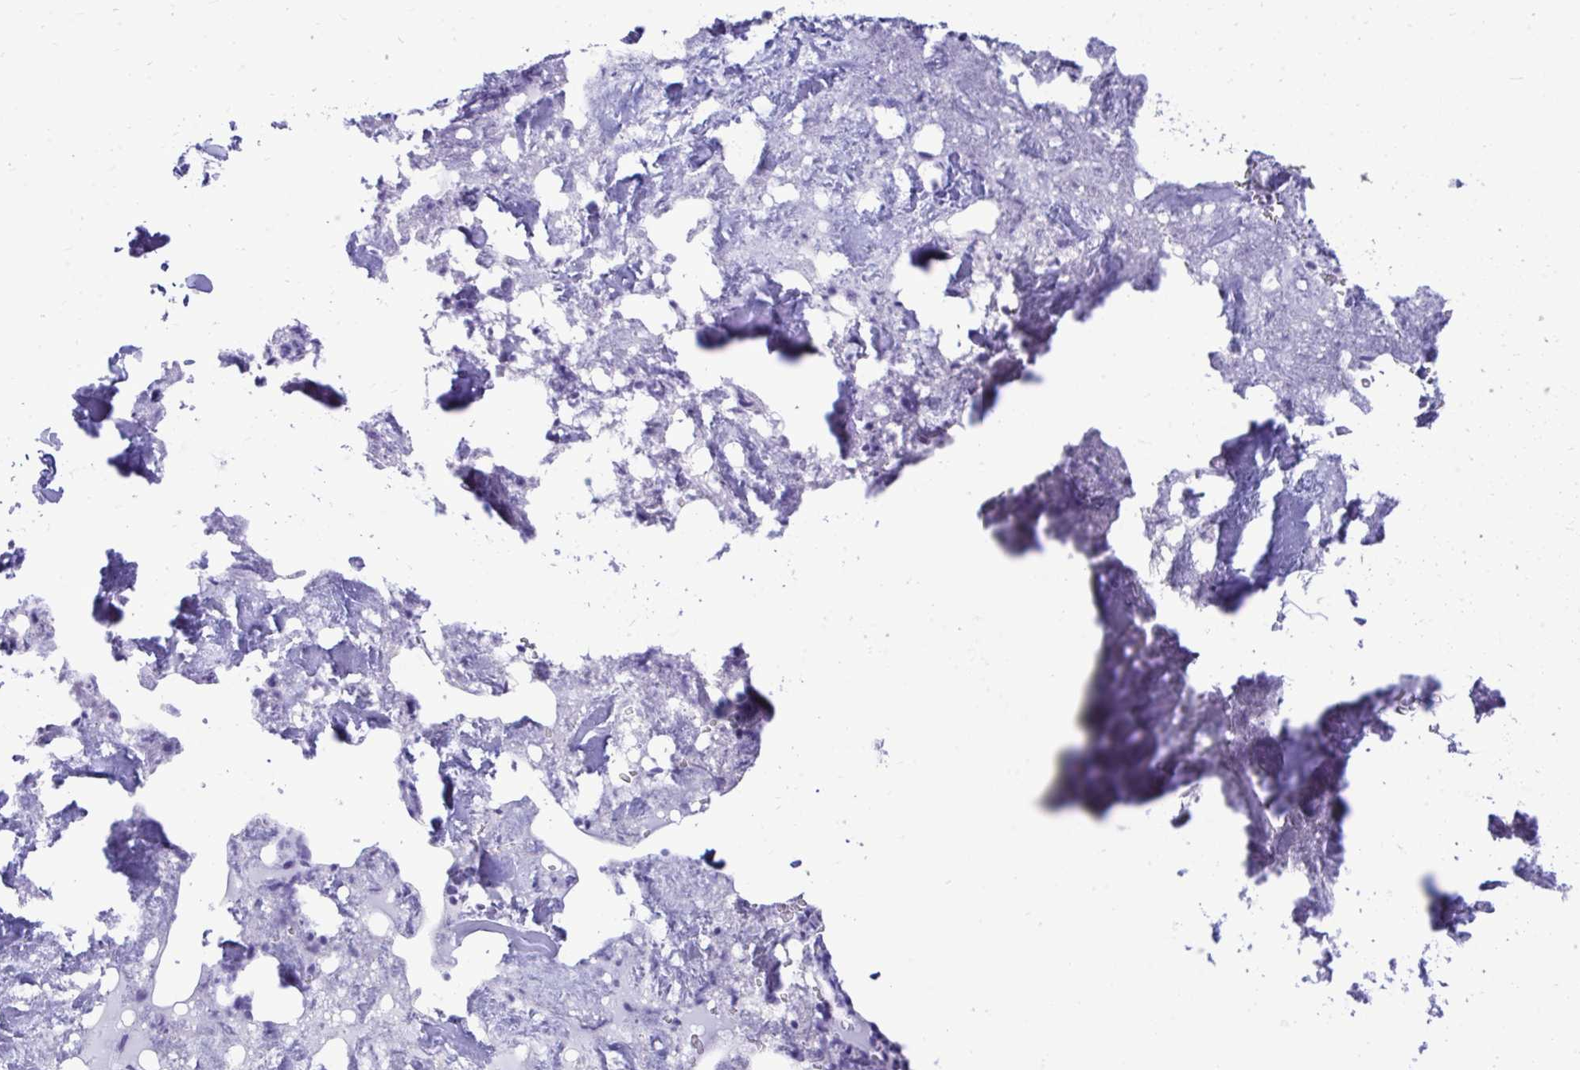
{"staining": {"intensity": "negative", "quantity": "none", "location": "none"}, "tissue": "bone marrow", "cell_type": "Hematopoietic cells", "image_type": "normal", "snomed": [{"axis": "morphology", "description": "Normal tissue, NOS"}, {"axis": "topography", "description": "Bone marrow"}], "caption": "This is a image of immunohistochemistry (IHC) staining of unremarkable bone marrow, which shows no expression in hematopoietic cells.", "gene": "PRM2", "patient": {"sex": "female", "age": 42}}